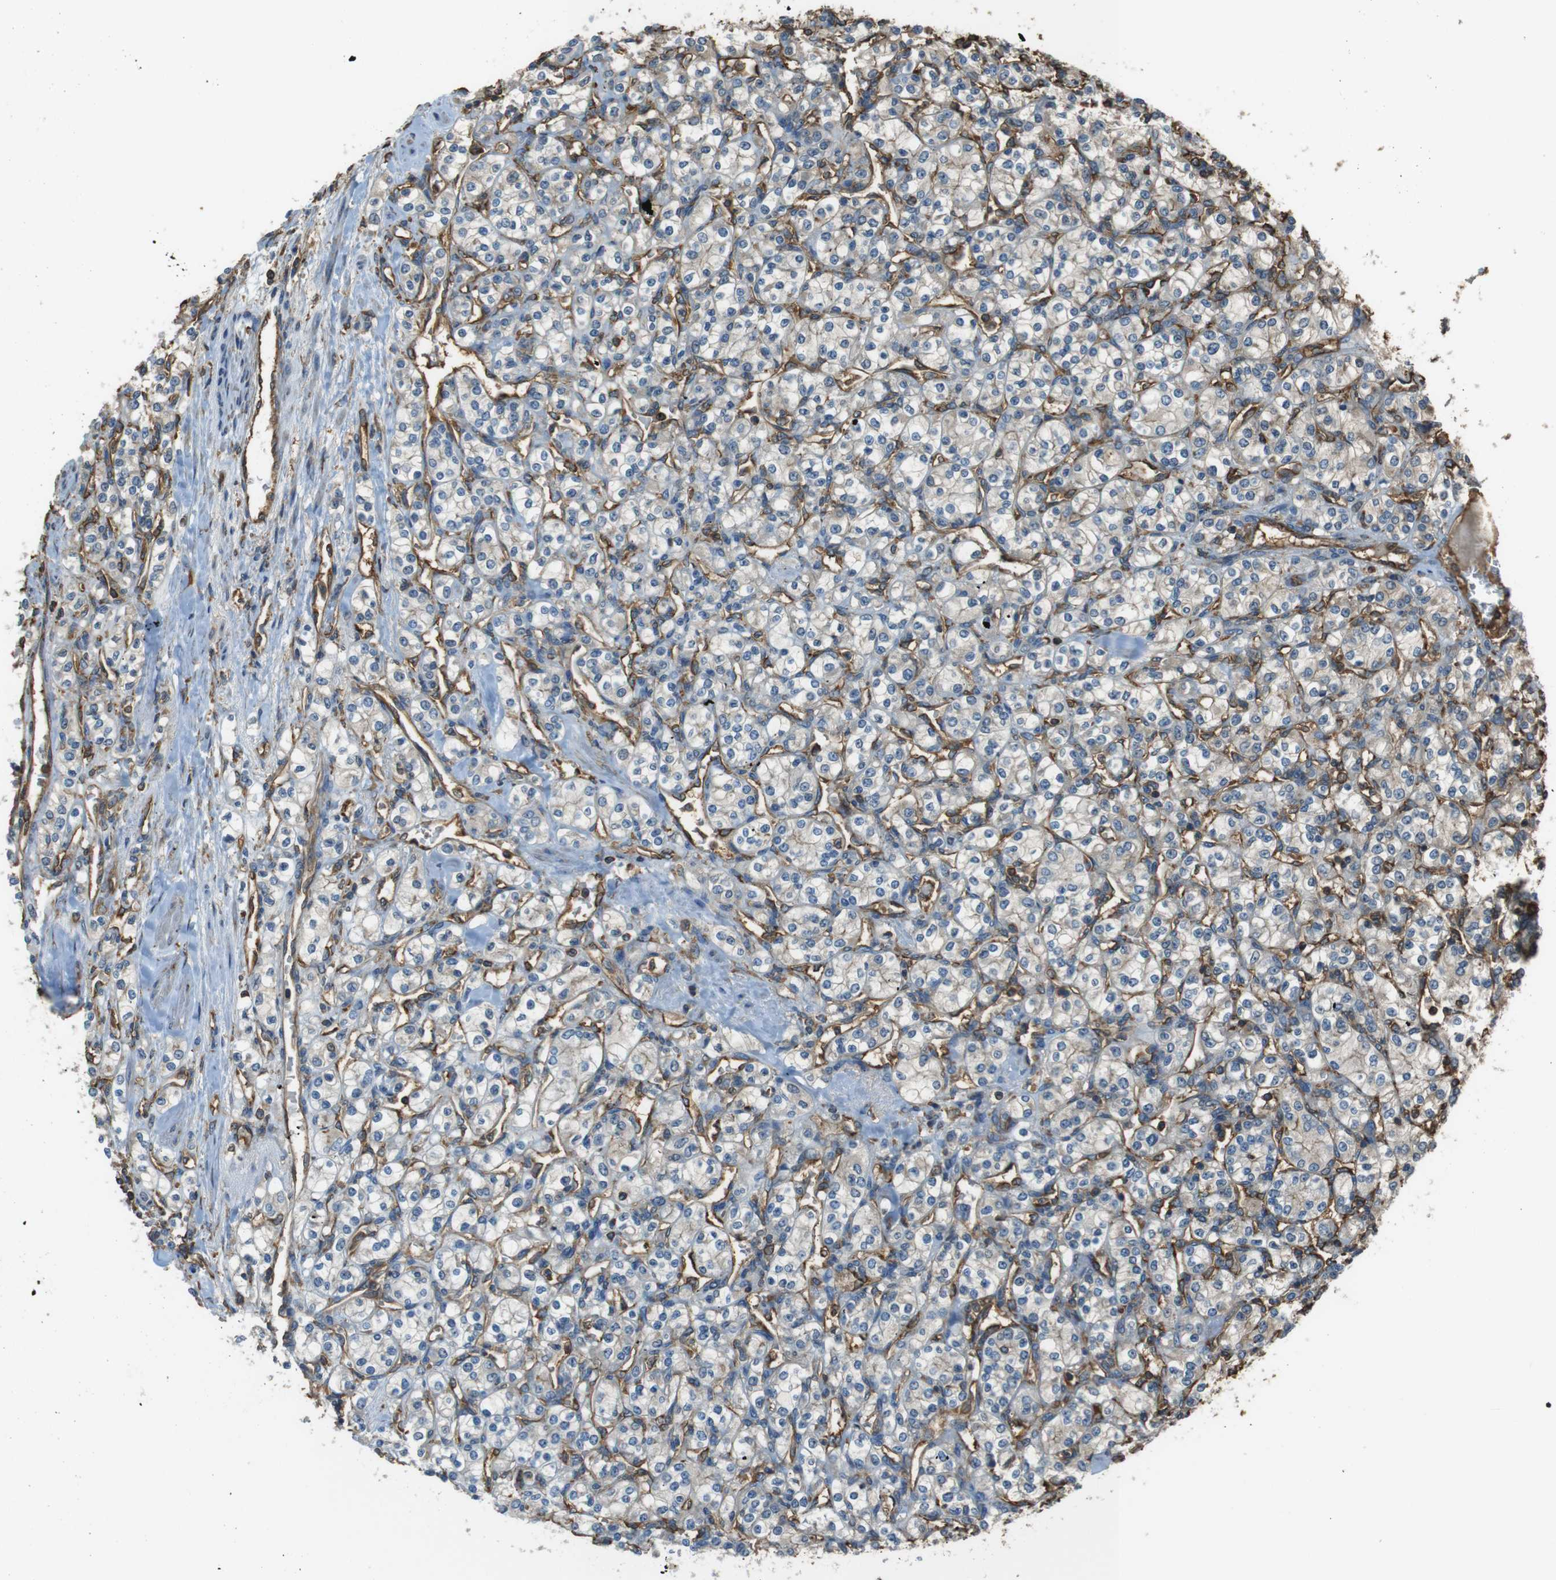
{"staining": {"intensity": "weak", "quantity": "<25%", "location": "cytoplasmic/membranous"}, "tissue": "renal cancer", "cell_type": "Tumor cells", "image_type": "cancer", "snomed": [{"axis": "morphology", "description": "Adenocarcinoma, NOS"}, {"axis": "topography", "description": "Kidney"}], "caption": "The photomicrograph demonstrates no staining of tumor cells in adenocarcinoma (renal).", "gene": "FCAR", "patient": {"sex": "male", "age": 77}}